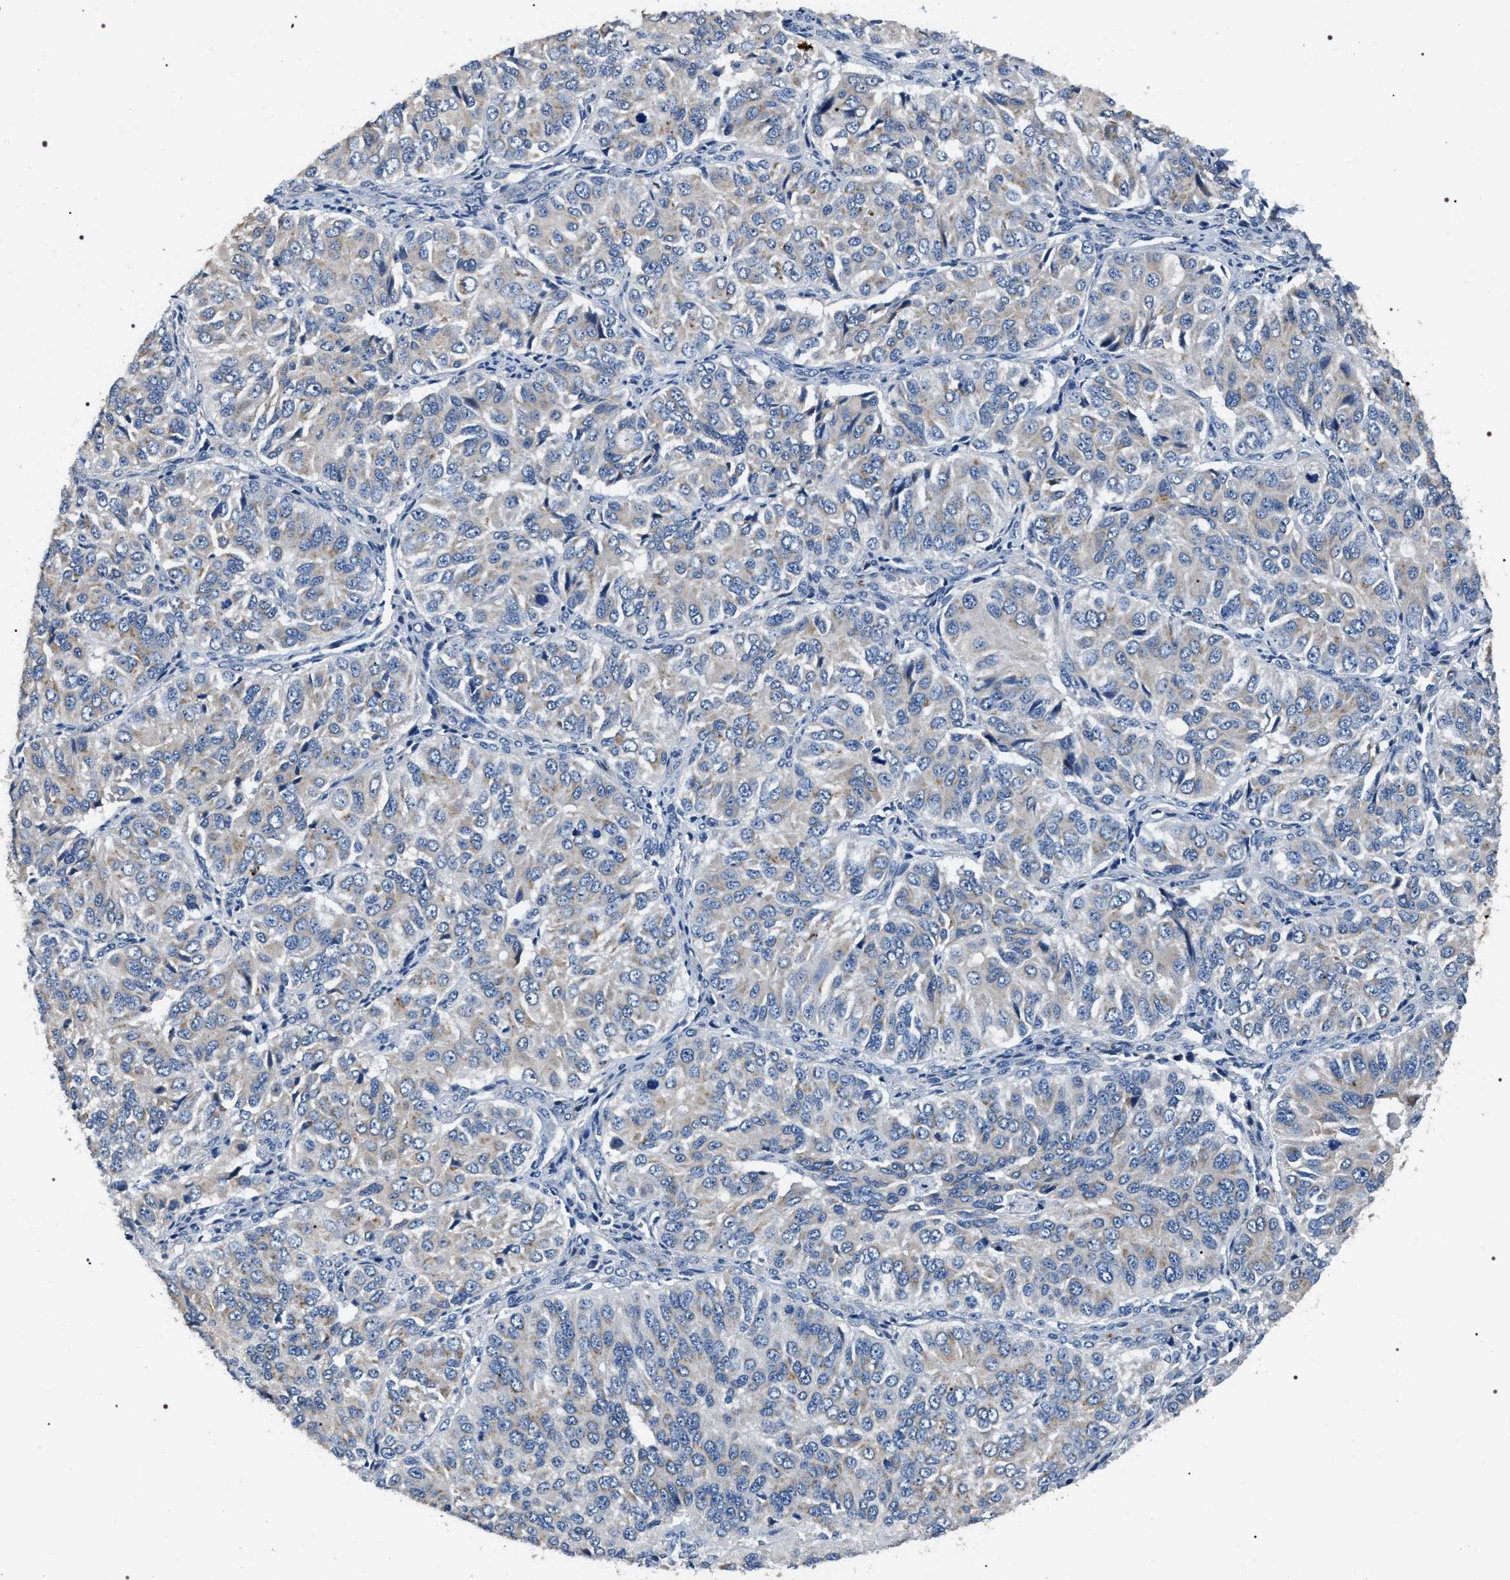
{"staining": {"intensity": "negative", "quantity": "none", "location": "none"}, "tissue": "ovarian cancer", "cell_type": "Tumor cells", "image_type": "cancer", "snomed": [{"axis": "morphology", "description": "Carcinoma, endometroid"}, {"axis": "topography", "description": "Ovary"}], "caption": "Human endometroid carcinoma (ovarian) stained for a protein using immunohistochemistry (IHC) reveals no positivity in tumor cells.", "gene": "IFT81", "patient": {"sex": "female", "age": 51}}